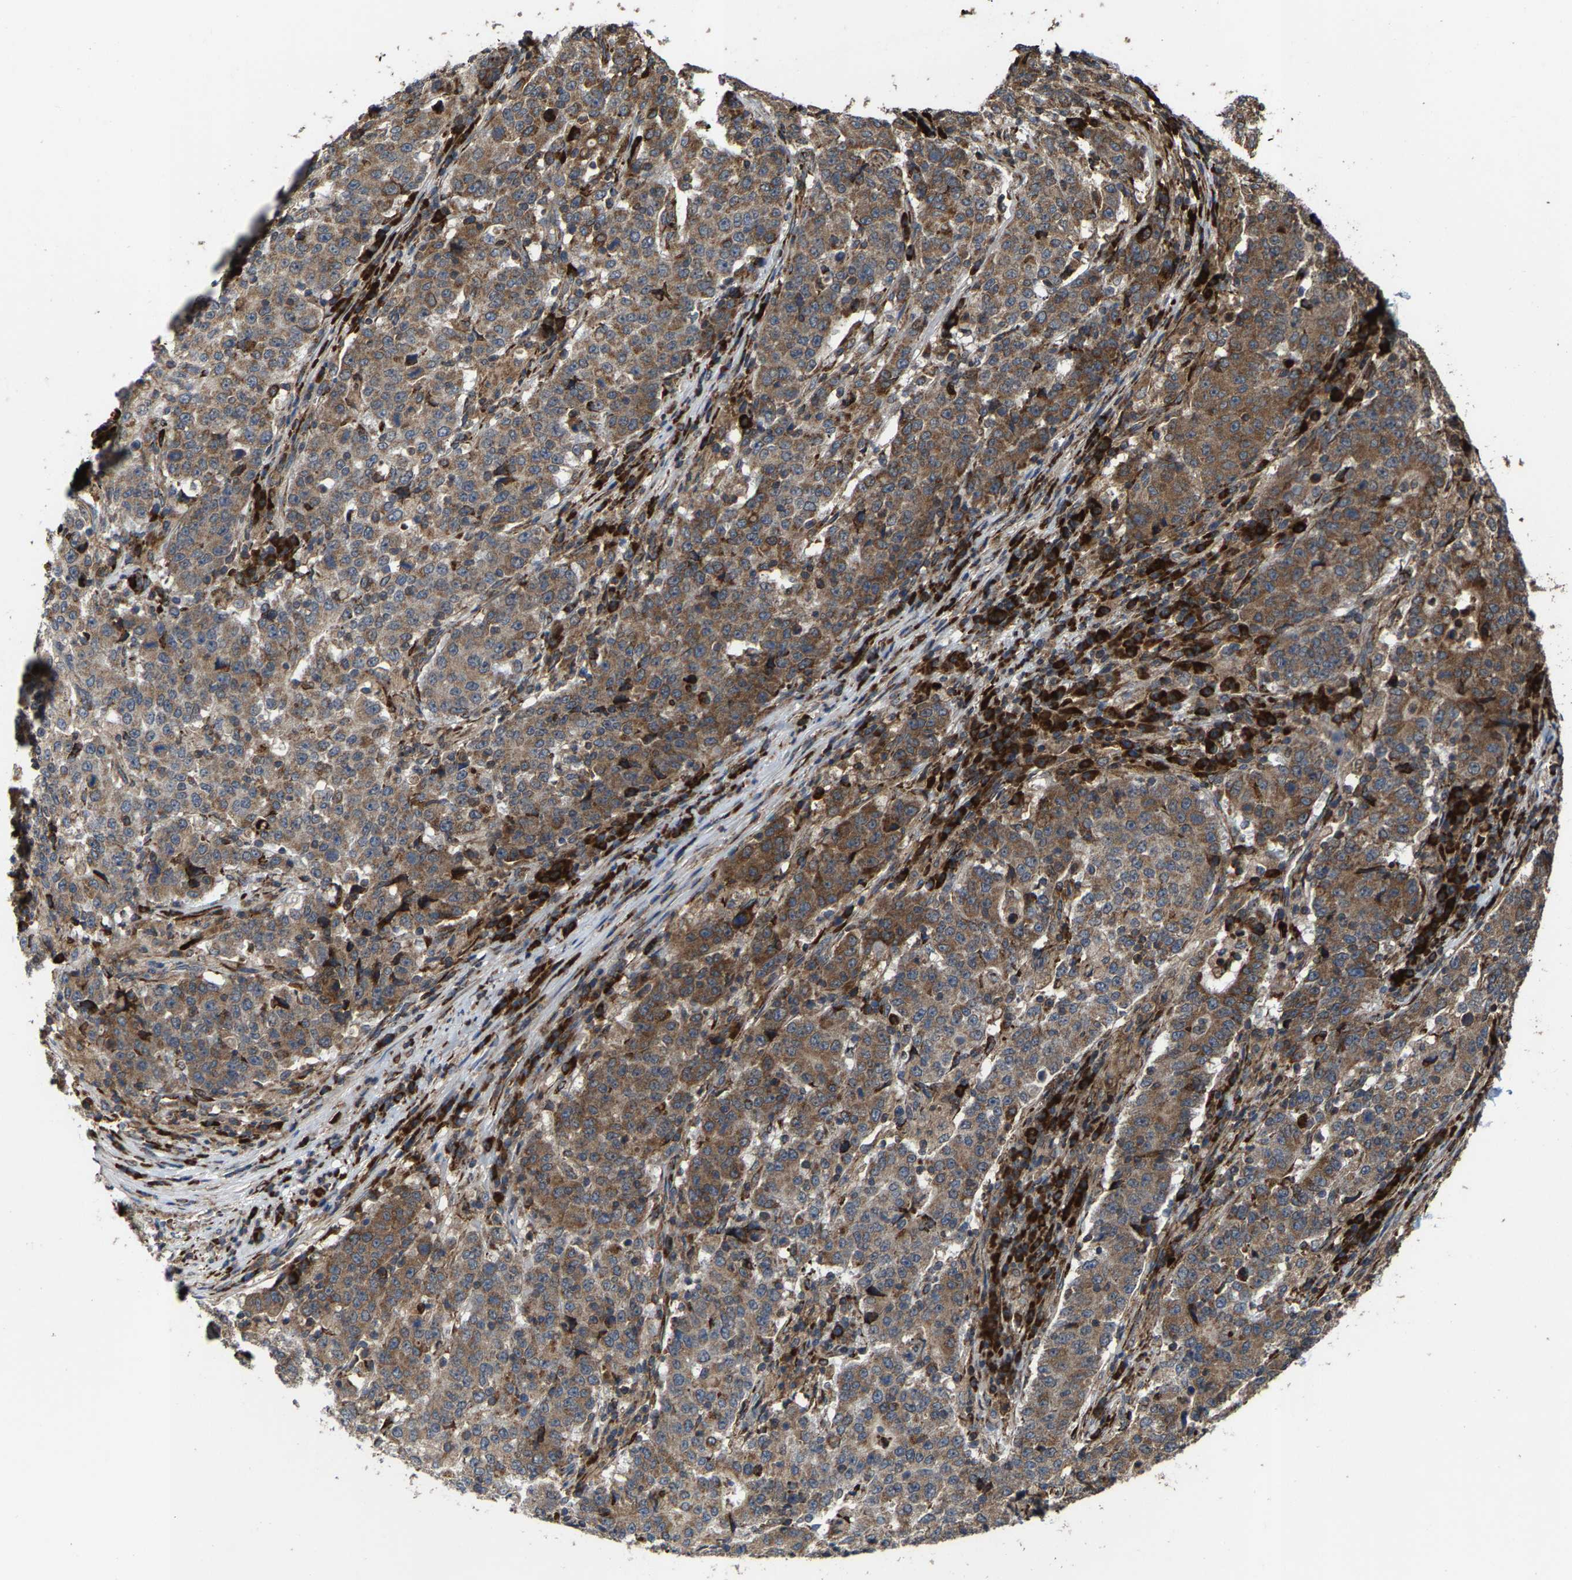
{"staining": {"intensity": "moderate", "quantity": ">75%", "location": "cytoplasmic/membranous"}, "tissue": "stomach cancer", "cell_type": "Tumor cells", "image_type": "cancer", "snomed": [{"axis": "morphology", "description": "Adenocarcinoma, NOS"}, {"axis": "topography", "description": "Stomach"}], "caption": "Moderate cytoplasmic/membranous expression is identified in approximately >75% of tumor cells in stomach adenocarcinoma.", "gene": "FGD3", "patient": {"sex": "male", "age": 59}}